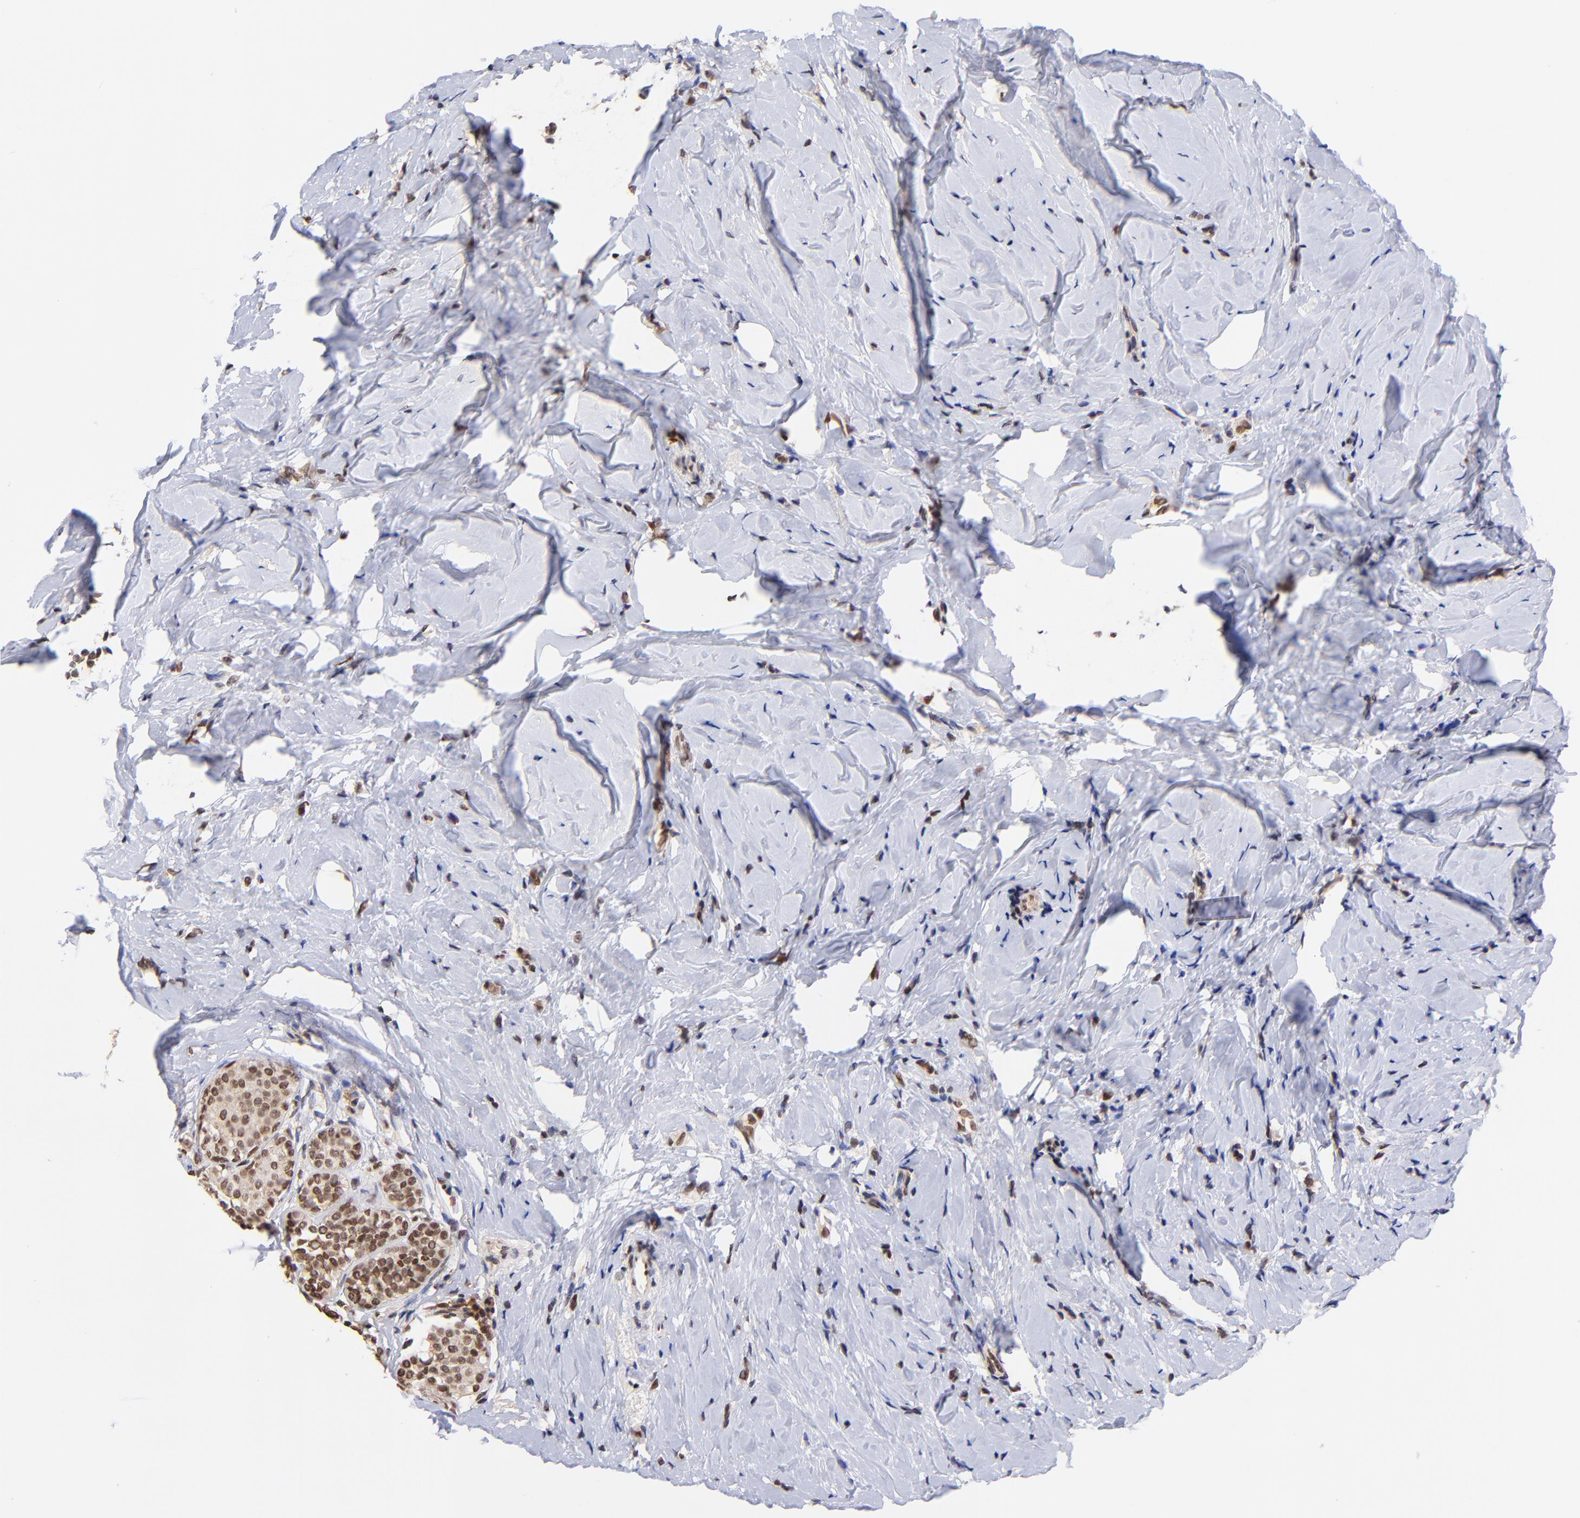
{"staining": {"intensity": "moderate", "quantity": ">75%", "location": "cytoplasmic/membranous,nuclear"}, "tissue": "breast cancer", "cell_type": "Tumor cells", "image_type": "cancer", "snomed": [{"axis": "morphology", "description": "Lobular carcinoma"}, {"axis": "topography", "description": "Breast"}], "caption": "Tumor cells display moderate cytoplasmic/membranous and nuclear staining in about >75% of cells in breast lobular carcinoma.", "gene": "WDR25", "patient": {"sex": "female", "age": 64}}